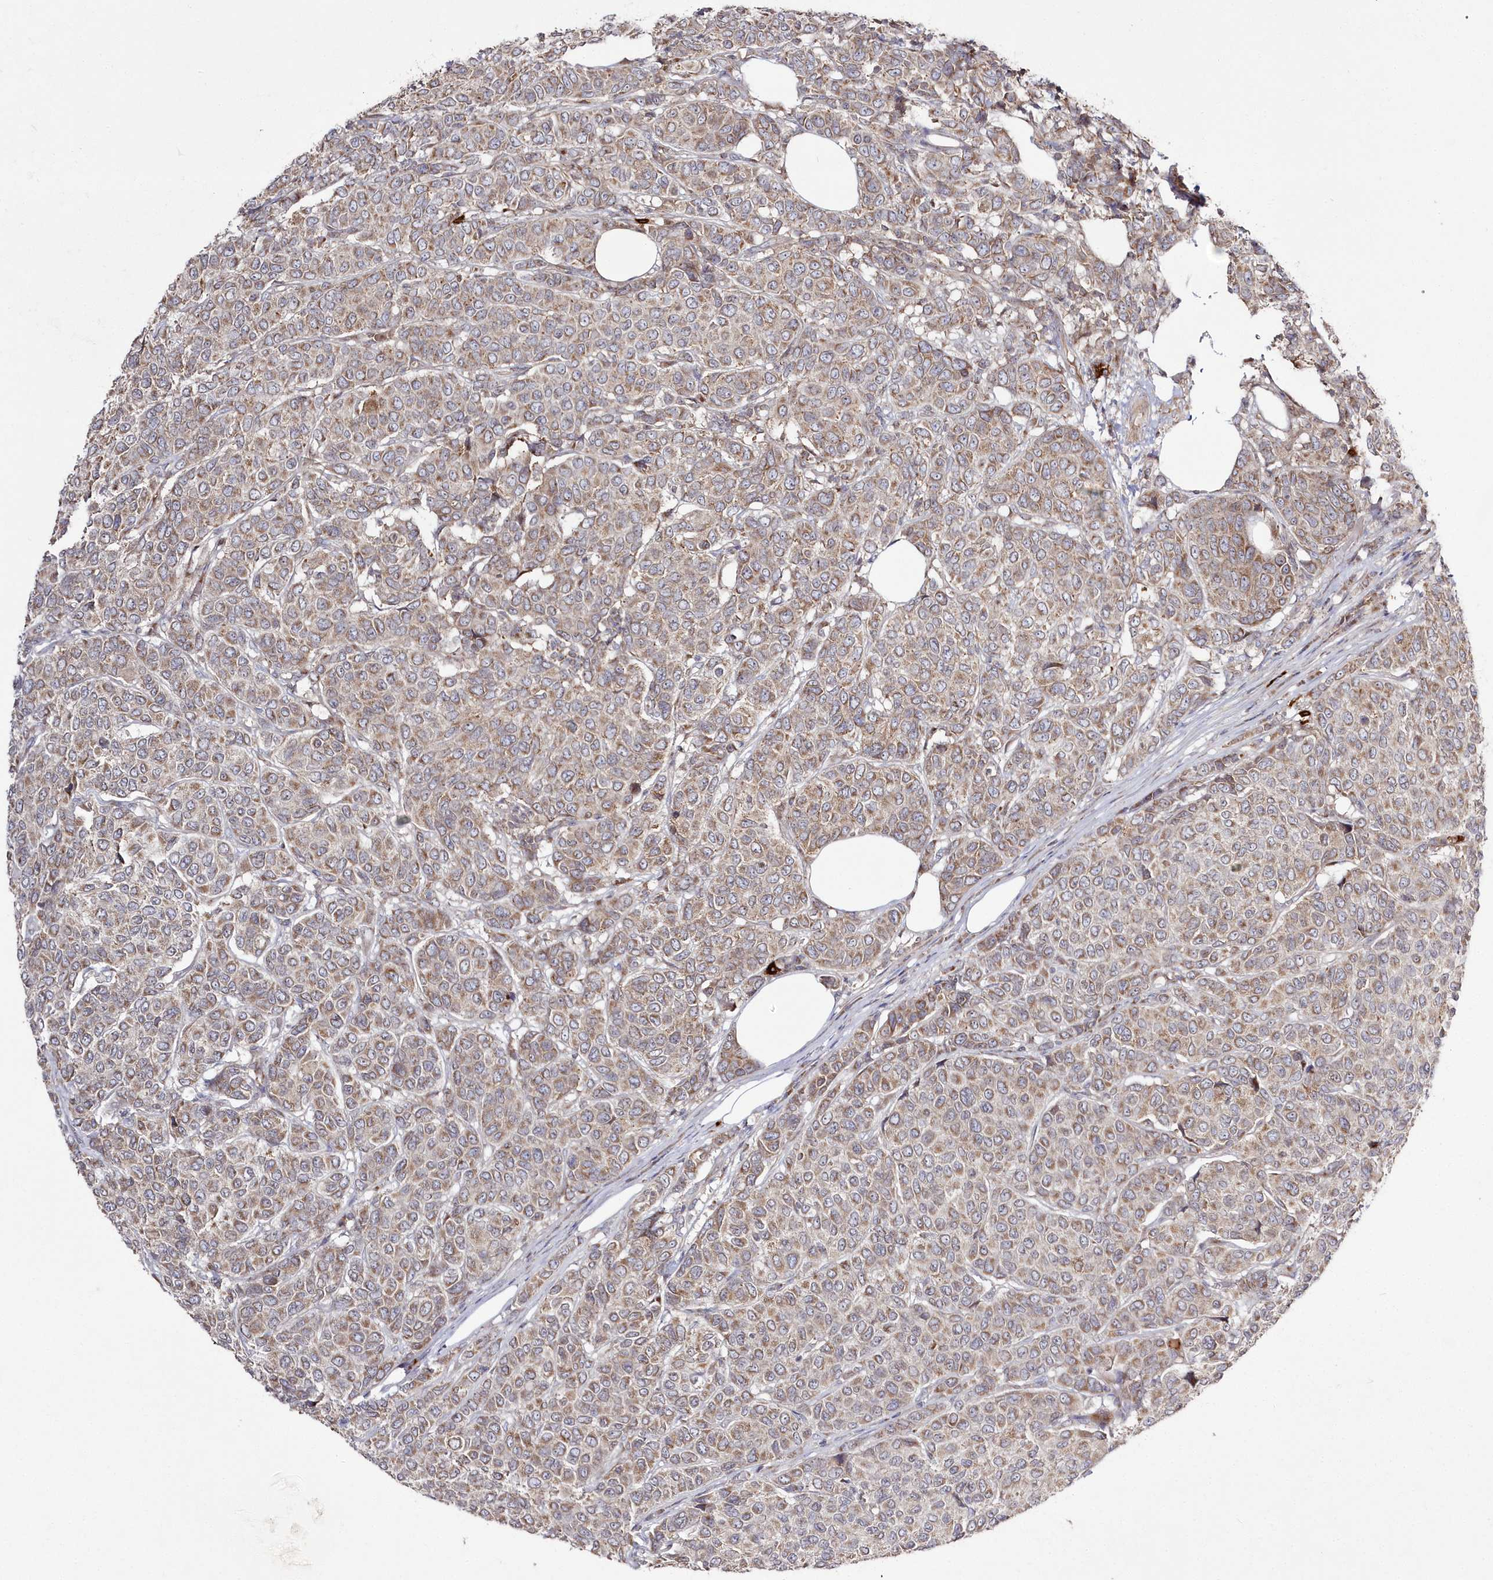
{"staining": {"intensity": "moderate", "quantity": ">75%", "location": "cytoplasmic/membranous"}, "tissue": "breast cancer", "cell_type": "Tumor cells", "image_type": "cancer", "snomed": [{"axis": "morphology", "description": "Duct carcinoma"}, {"axis": "topography", "description": "Breast"}], "caption": "Immunohistochemical staining of infiltrating ductal carcinoma (breast) demonstrates medium levels of moderate cytoplasmic/membranous positivity in approximately >75% of tumor cells. The protein of interest is shown in brown color, while the nuclei are stained blue.", "gene": "ARSB", "patient": {"sex": "female", "age": 55}}